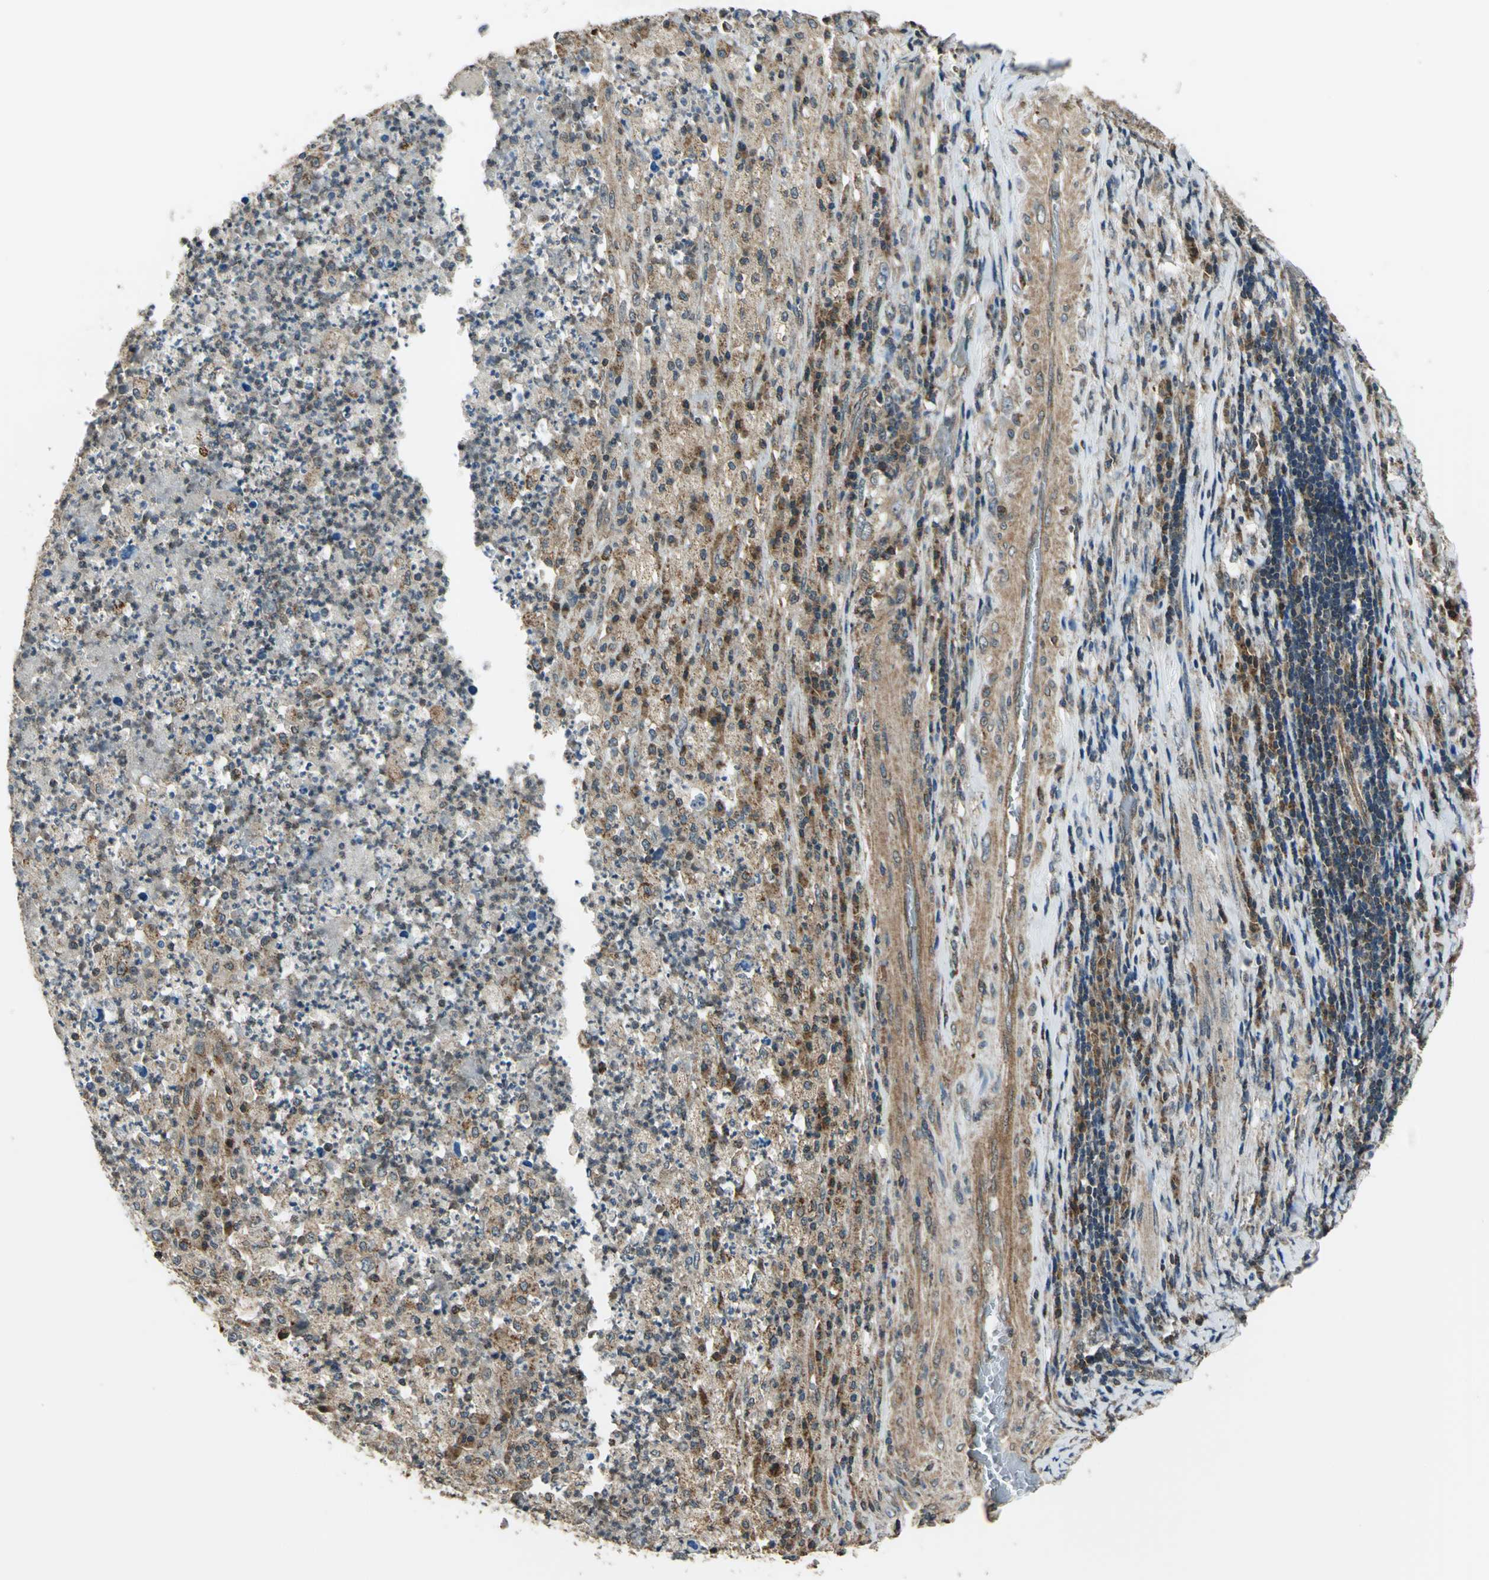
{"staining": {"intensity": "moderate", "quantity": ">75%", "location": "cytoplasmic/membranous"}, "tissue": "testis cancer", "cell_type": "Tumor cells", "image_type": "cancer", "snomed": [{"axis": "morphology", "description": "Necrosis, NOS"}, {"axis": "morphology", "description": "Carcinoma, Embryonal, NOS"}, {"axis": "topography", "description": "Testis"}], "caption": "Immunohistochemical staining of human testis cancer (embryonal carcinoma) displays moderate cytoplasmic/membranous protein staining in approximately >75% of tumor cells. (Stains: DAB (3,3'-diaminobenzidine) in brown, nuclei in blue, Microscopy: brightfield microscopy at high magnification).", "gene": "NUDT2", "patient": {"sex": "male", "age": 19}}